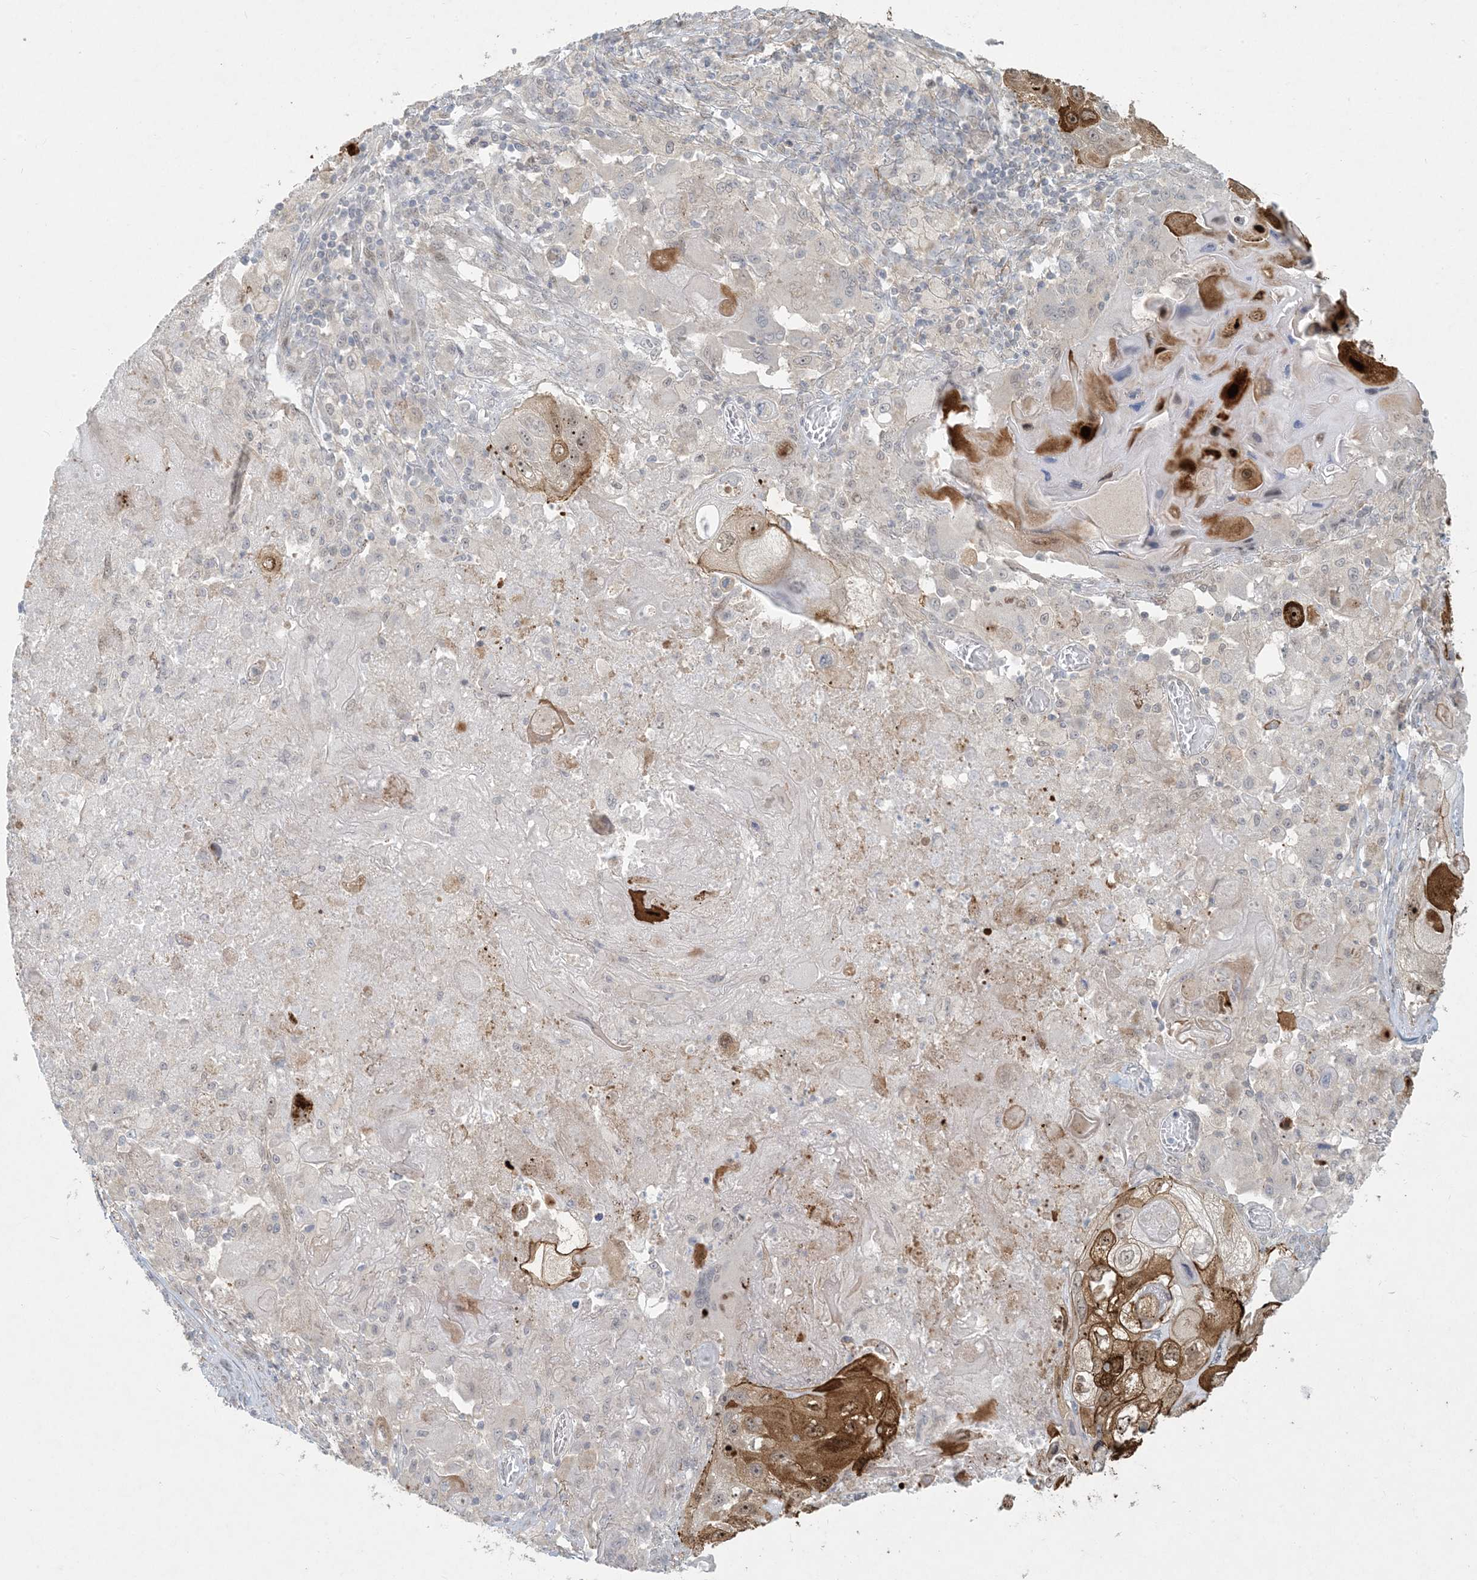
{"staining": {"intensity": "strong", "quantity": "25%-75%", "location": "cytoplasmic/membranous"}, "tissue": "lung cancer", "cell_type": "Tumor cells", "image_type": "cancer", "snomed": [{"axis": "morphology", "description": "Squamous cell carcinoma, NOS"}, {"axis": "topography", "description": "Lung"}], "caption": "Immunohistochemistry (DAB) staining of lung squamous cell carcinoma exhibits strong cytoplasmic/membranous protein expression in approximately 25%-75% of tumor cells.", "gene": "BCORL1", "patient": {"sex": "male", "age": 61}}